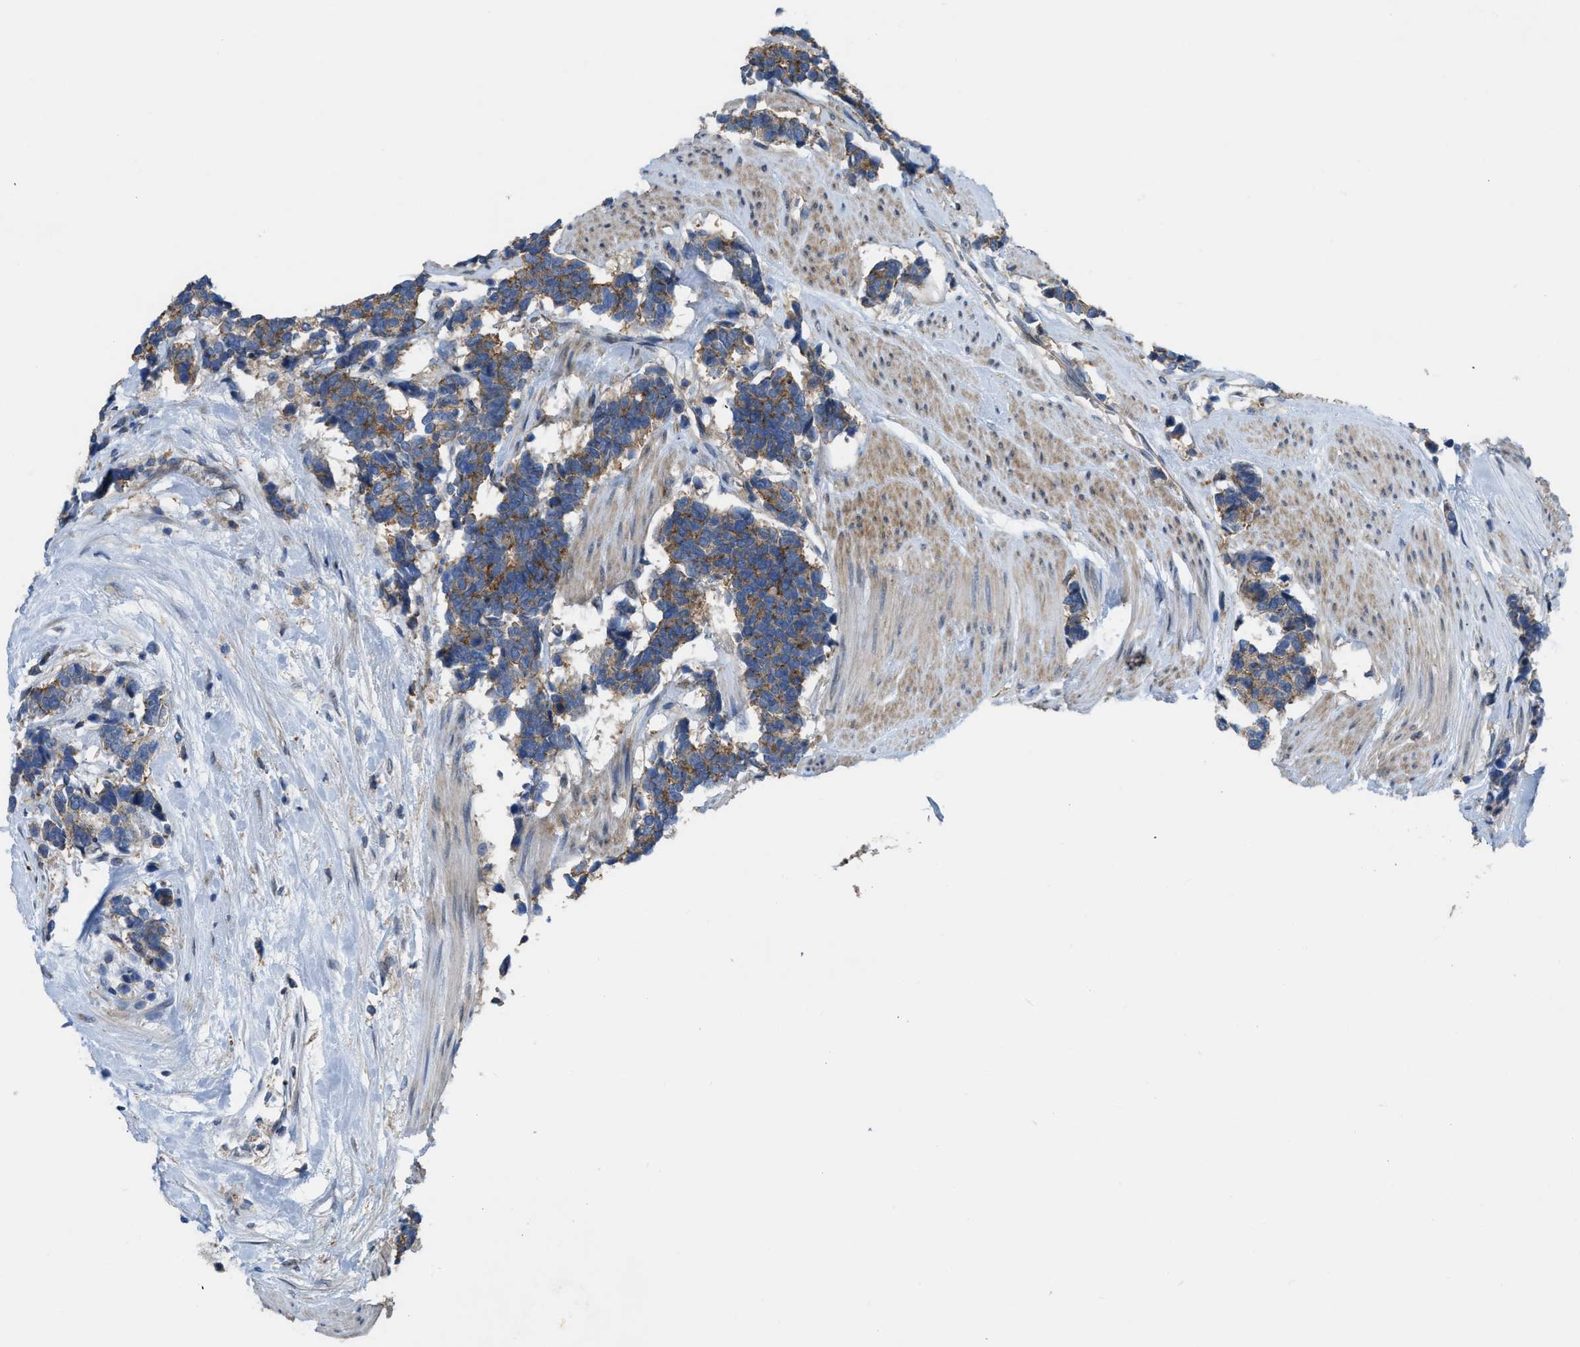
{"staining": {"intensity": "moderate", "quantity": ">75%", "location": "cytoplasmic/membranous"}, "tissue": "carcinoid", "cell_type": "Tumor cells", "image_type": "cancer", "snomed": [{"axis": "morphology", "description": "Carcinoma, NOS"}, {"axis": "morphology", "description": "Carcinoid, malignant, NOS"}, {"axis": "topography", "description": "Urinary bladder"}], "caption": "Carcinoid stained with IHC displays moderate cytoplasmic/membranous expression in about >75% of tumor cells.", "gene": "MYO18A", "patient": {"sex": "male", "age": 57}}